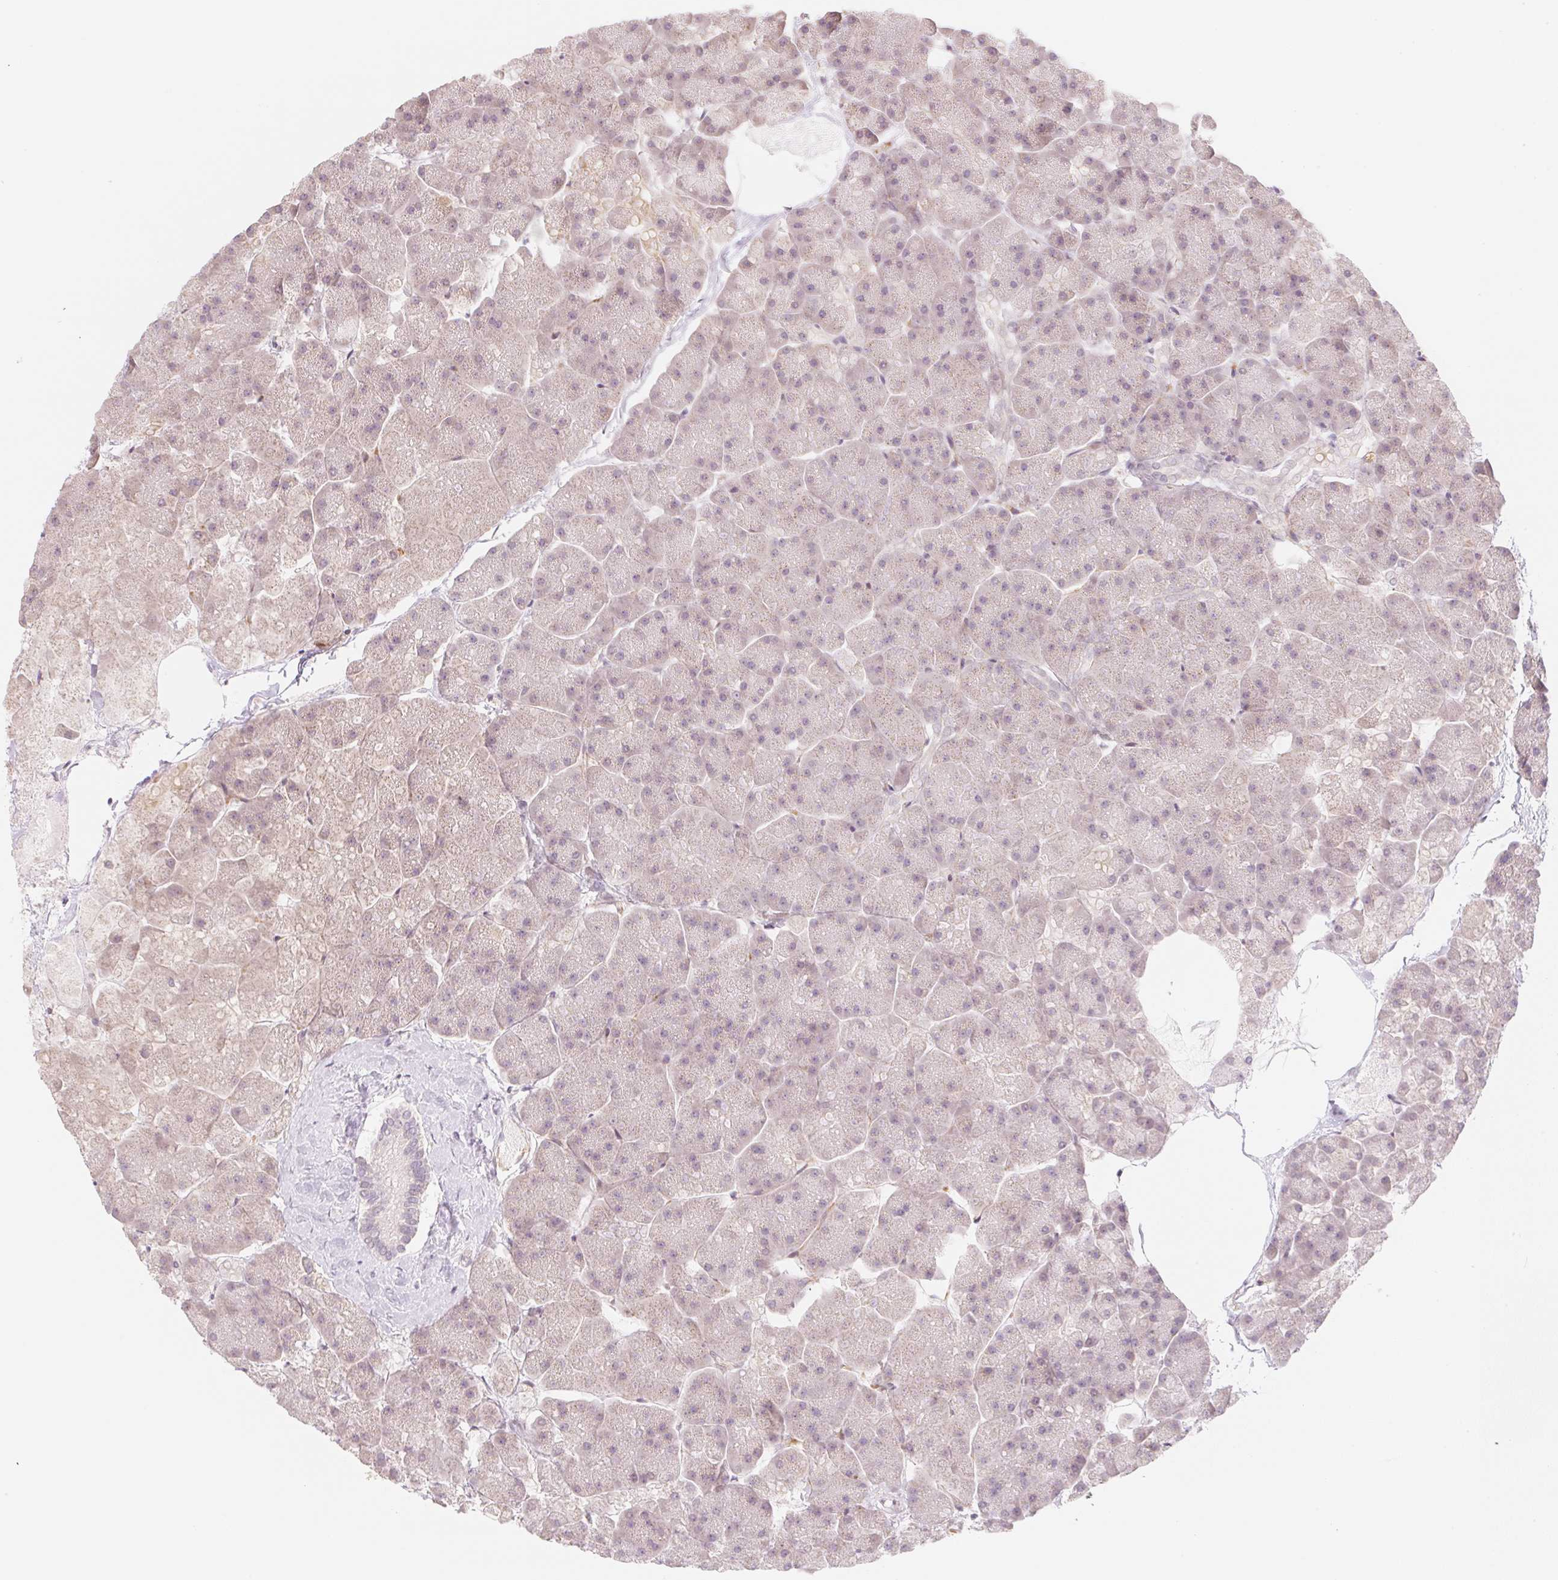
{"staining": {"intensity": "weak", "quantity": "25%-75%", "location": "cytoplasmic/membranous"}, "tissue": "pancreas", "cell_type": "Exocrine glandular cells", "image_type": "normal", "snomed": [{"axis": "morphology", "description": "Normal tissue, NOS"}, {"axis": "topography", "description": "Pancreas"}, {"axis": "topography", "description": "Peripheral nerve tissue"}], "caption": "The micrograph displays staining of benign pancreas, revealing weak cytoplasmic/membranous protein expression (brown color) within exocrine glandular cells.", "gene": "CASKIN1", "patient": {"sex": "male", "age": 54}}